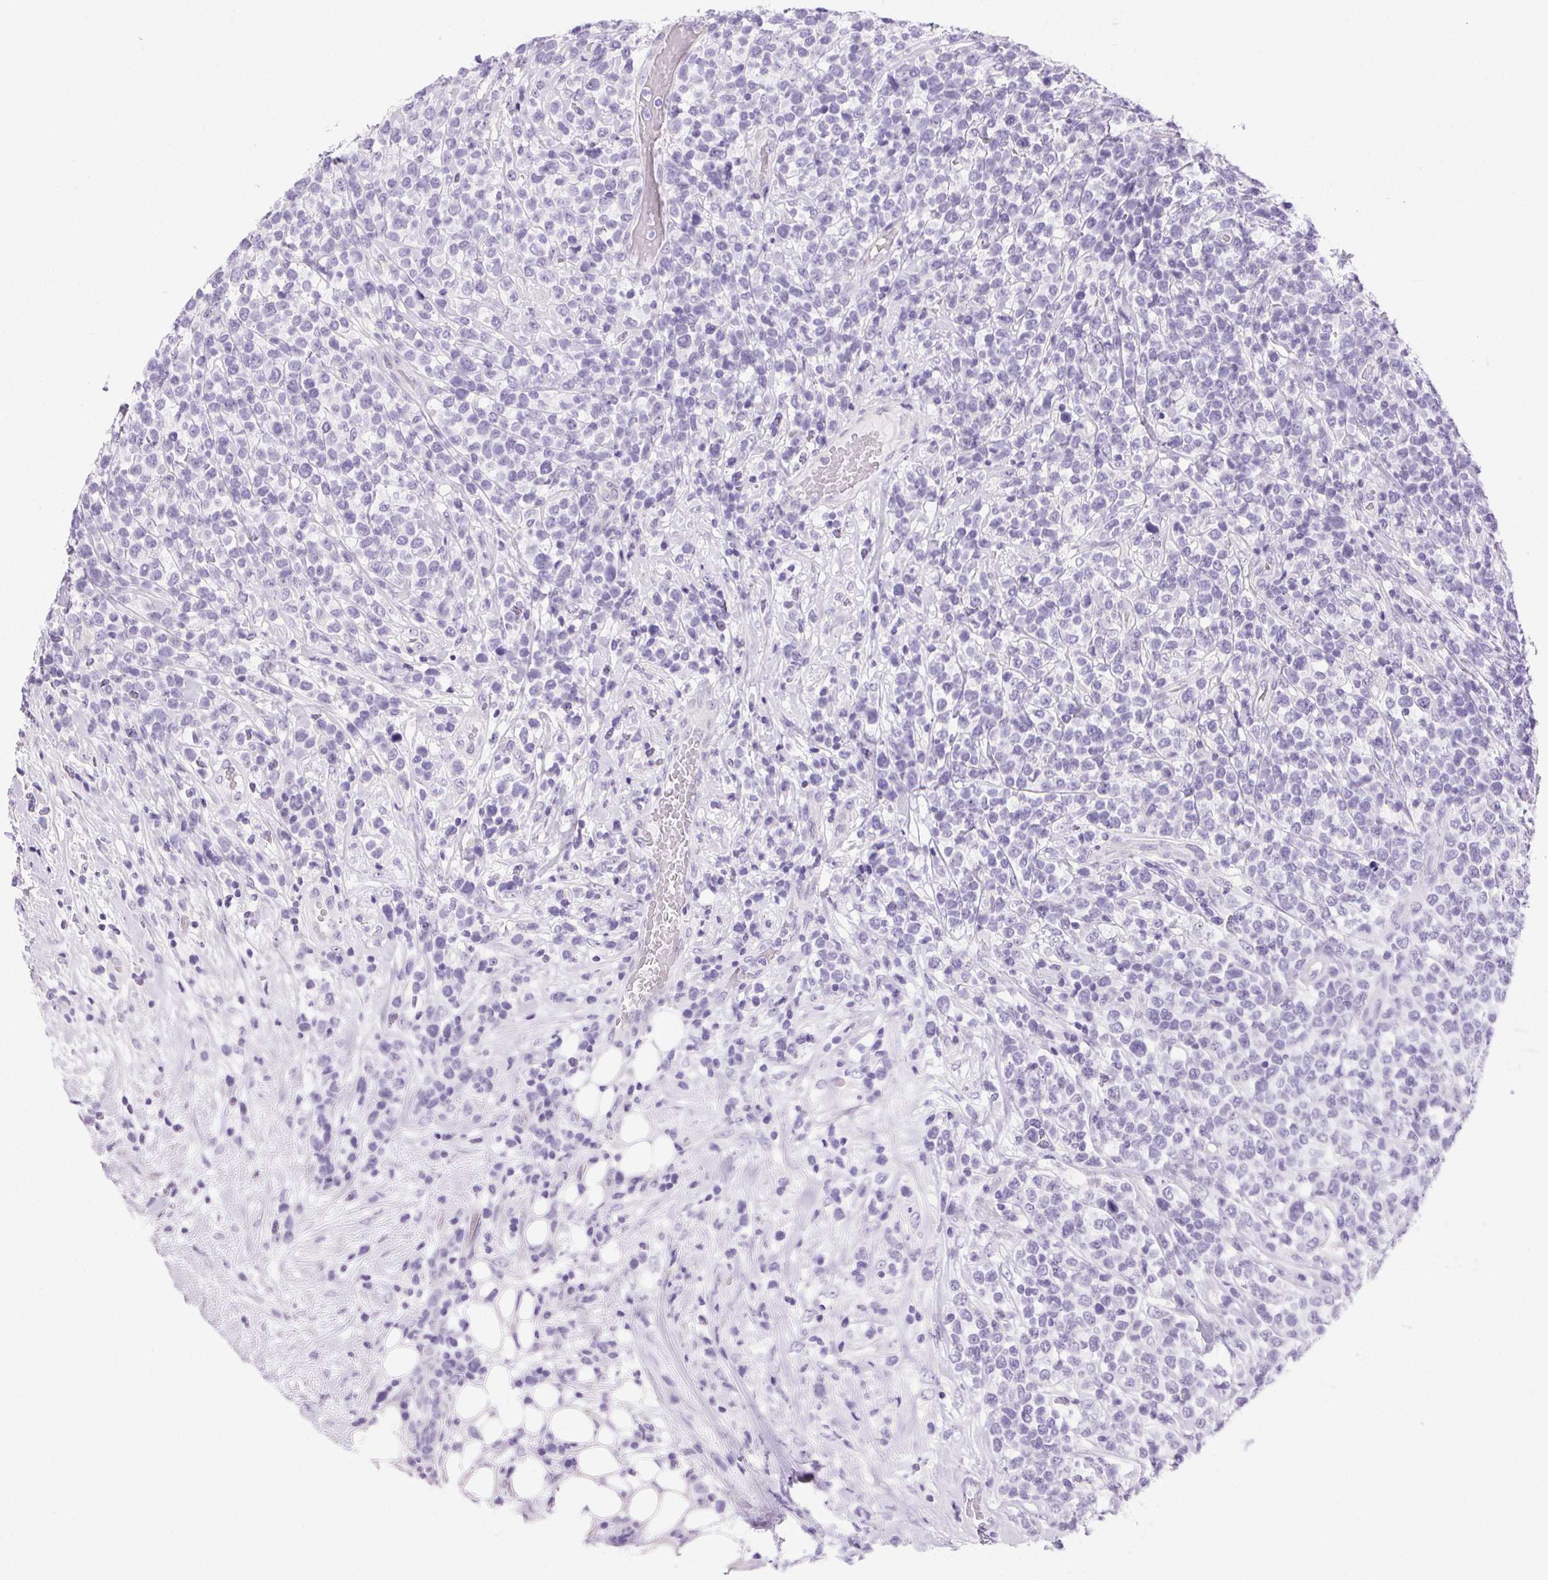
{"staining": {"intensity": "negative", "quantity": "none", "location": "none"}, "tissue": "lymphoma", "cell_type": "Tumor cells", "image_type": "cancer", "snomed": [{"axis": "morphology", "description": "Malignant lymphoma, non-Hodgkin's type, High grade"}, {"axis": "topography", "description": "Soft tissue"}], "caption": "Immunohistochemistry photomicrograph of neoplastic tissue: human high-grade malignant lymphoma, non-Hodgkin's type stained with DAB demonstrates no significant protein staining in tumor cells. (Immunohistochemistry (ihc), brightfield microscopy, high magnification).", "gene": "PRSS3", "patient": {"sex": "female", "age": 56}}